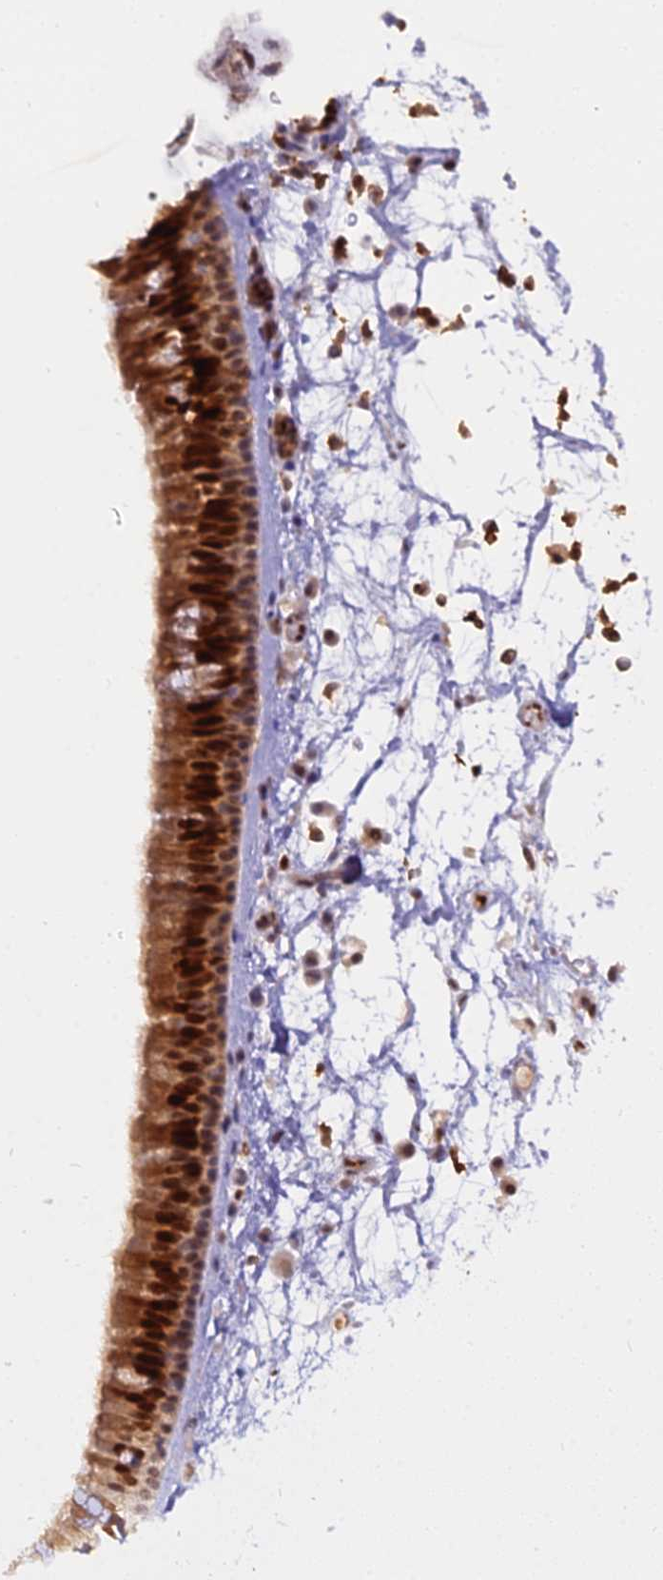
{"staining": {"intensity": "strong", "quantity": ">75%", "location": "cytoplasmic/membranous,nuclear"}, "tissue": "nasopharynx", "cell_type": "Respiratory epithelial cells", "image_type": "normal", "snomed": [{"axis": "morphology", "description": "Normal tissue, NOS"}, {"axis": "morphology", "description": "Inflammation, NOS"}, {"axis": "morphology", "description": "Malignant melanoma, Metastatic site"}, {"axis": "topography", "description": "Nasopharynx"}], "caption": "Strong cytoplasmic/membranous,nuclear expression for a protein is present in about >75% of respiratory epithelial cells of benign nasopharynx using immunohistochemistry.", "gene": "NPEPL1", "patient": {"sex": "male", "age": 70}}